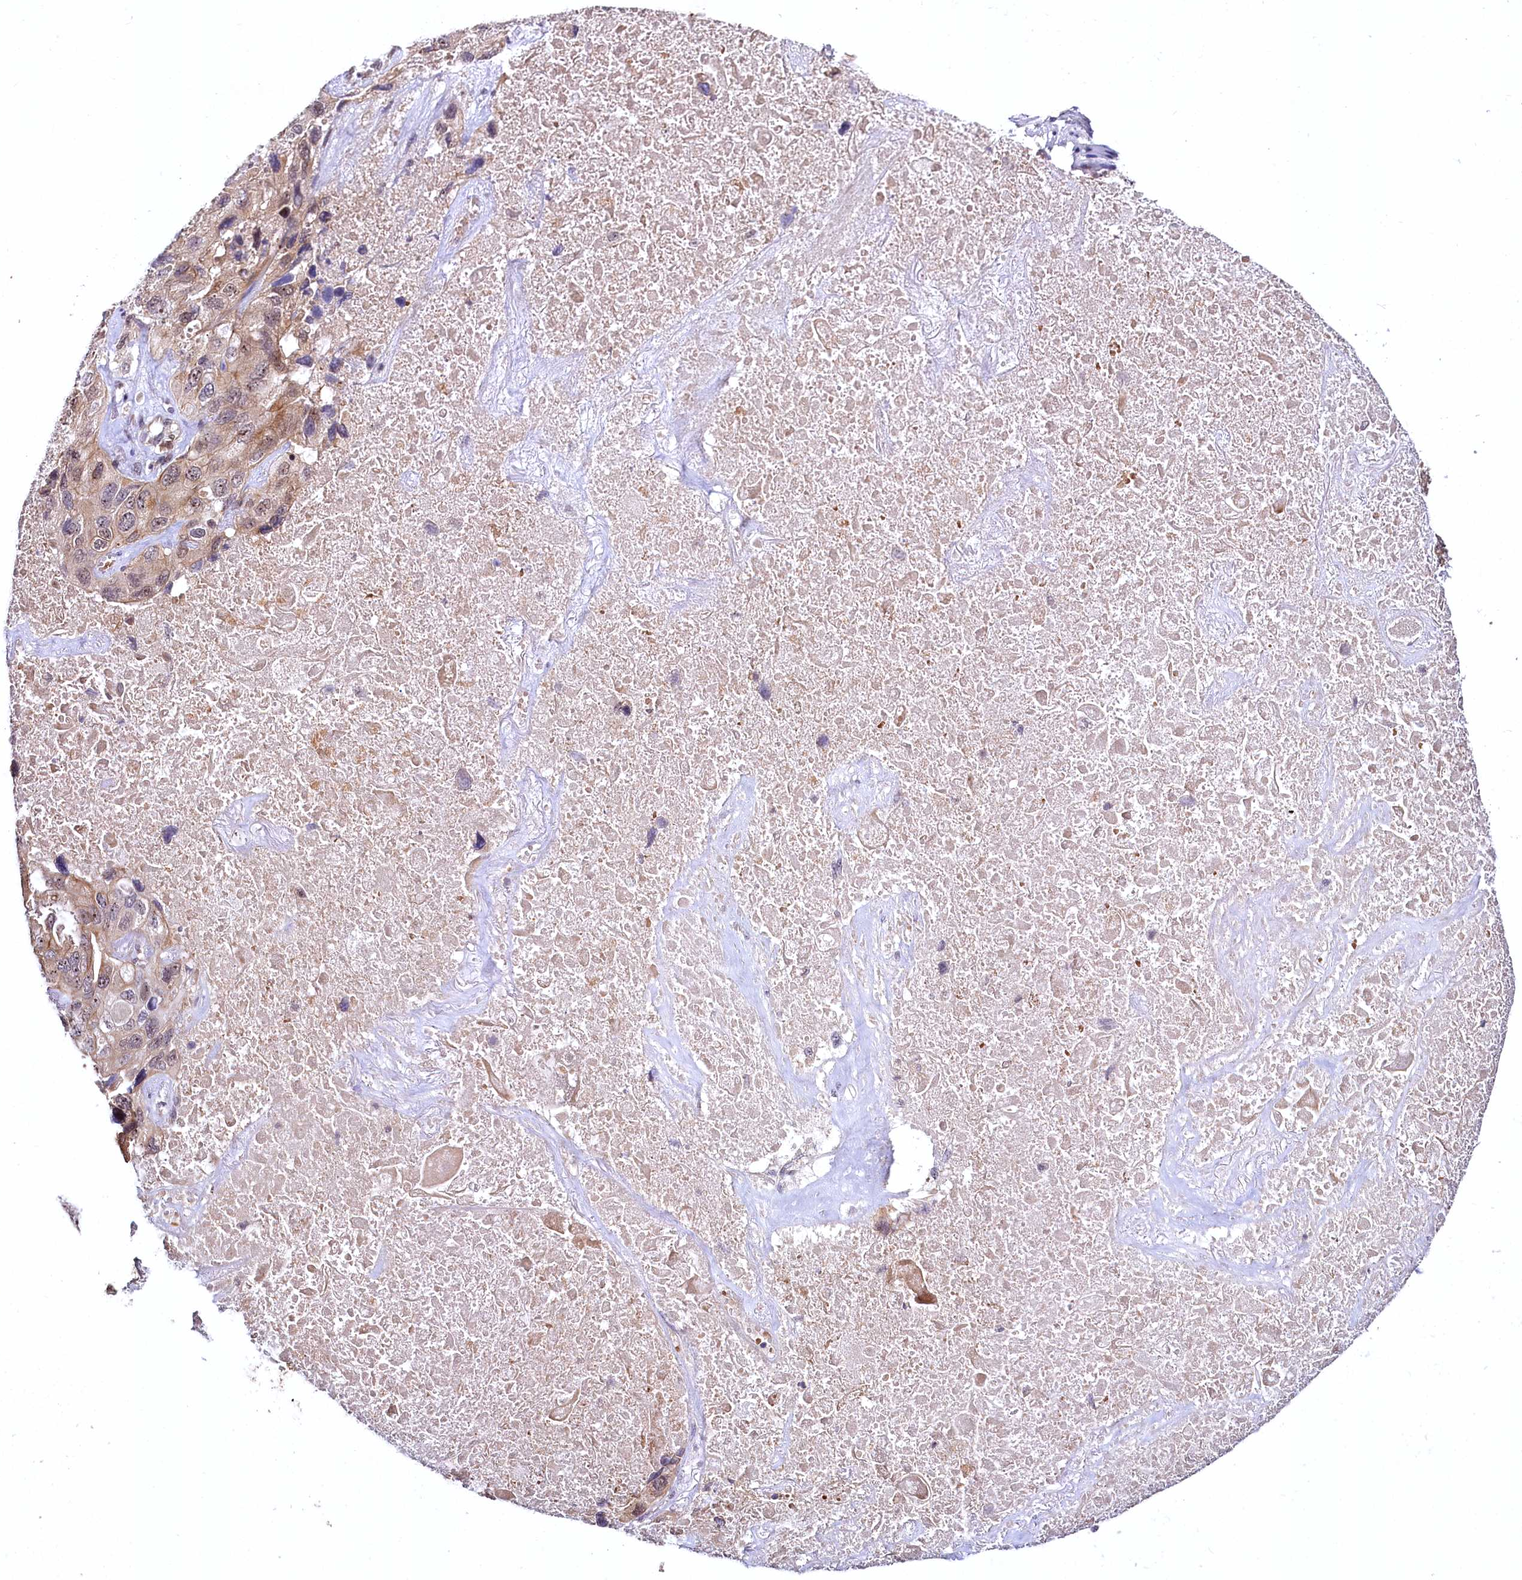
{"staining": {"intensity": "weak", "quantity": "25%-75%", "location": "cytoplasmic/membranous"}, "tissue": "lung cancer", "cell_type": "Tumor cells", "image_type": "cancer", "snomed": [{"axis": "morphology", "description": "Squamous cell carcinoma, NOS"}, {"axis": "topography", "description": "Lung"}], "caption": "There is low levels of weak cytoplasmic/membranous staining in tumor cells of lung squamous cell carcinoma, as demonstrated by immunohistochemical staining (brown color).", "gene": "N4BP2L1", "patient": {"sex": "female", "age": 73}}